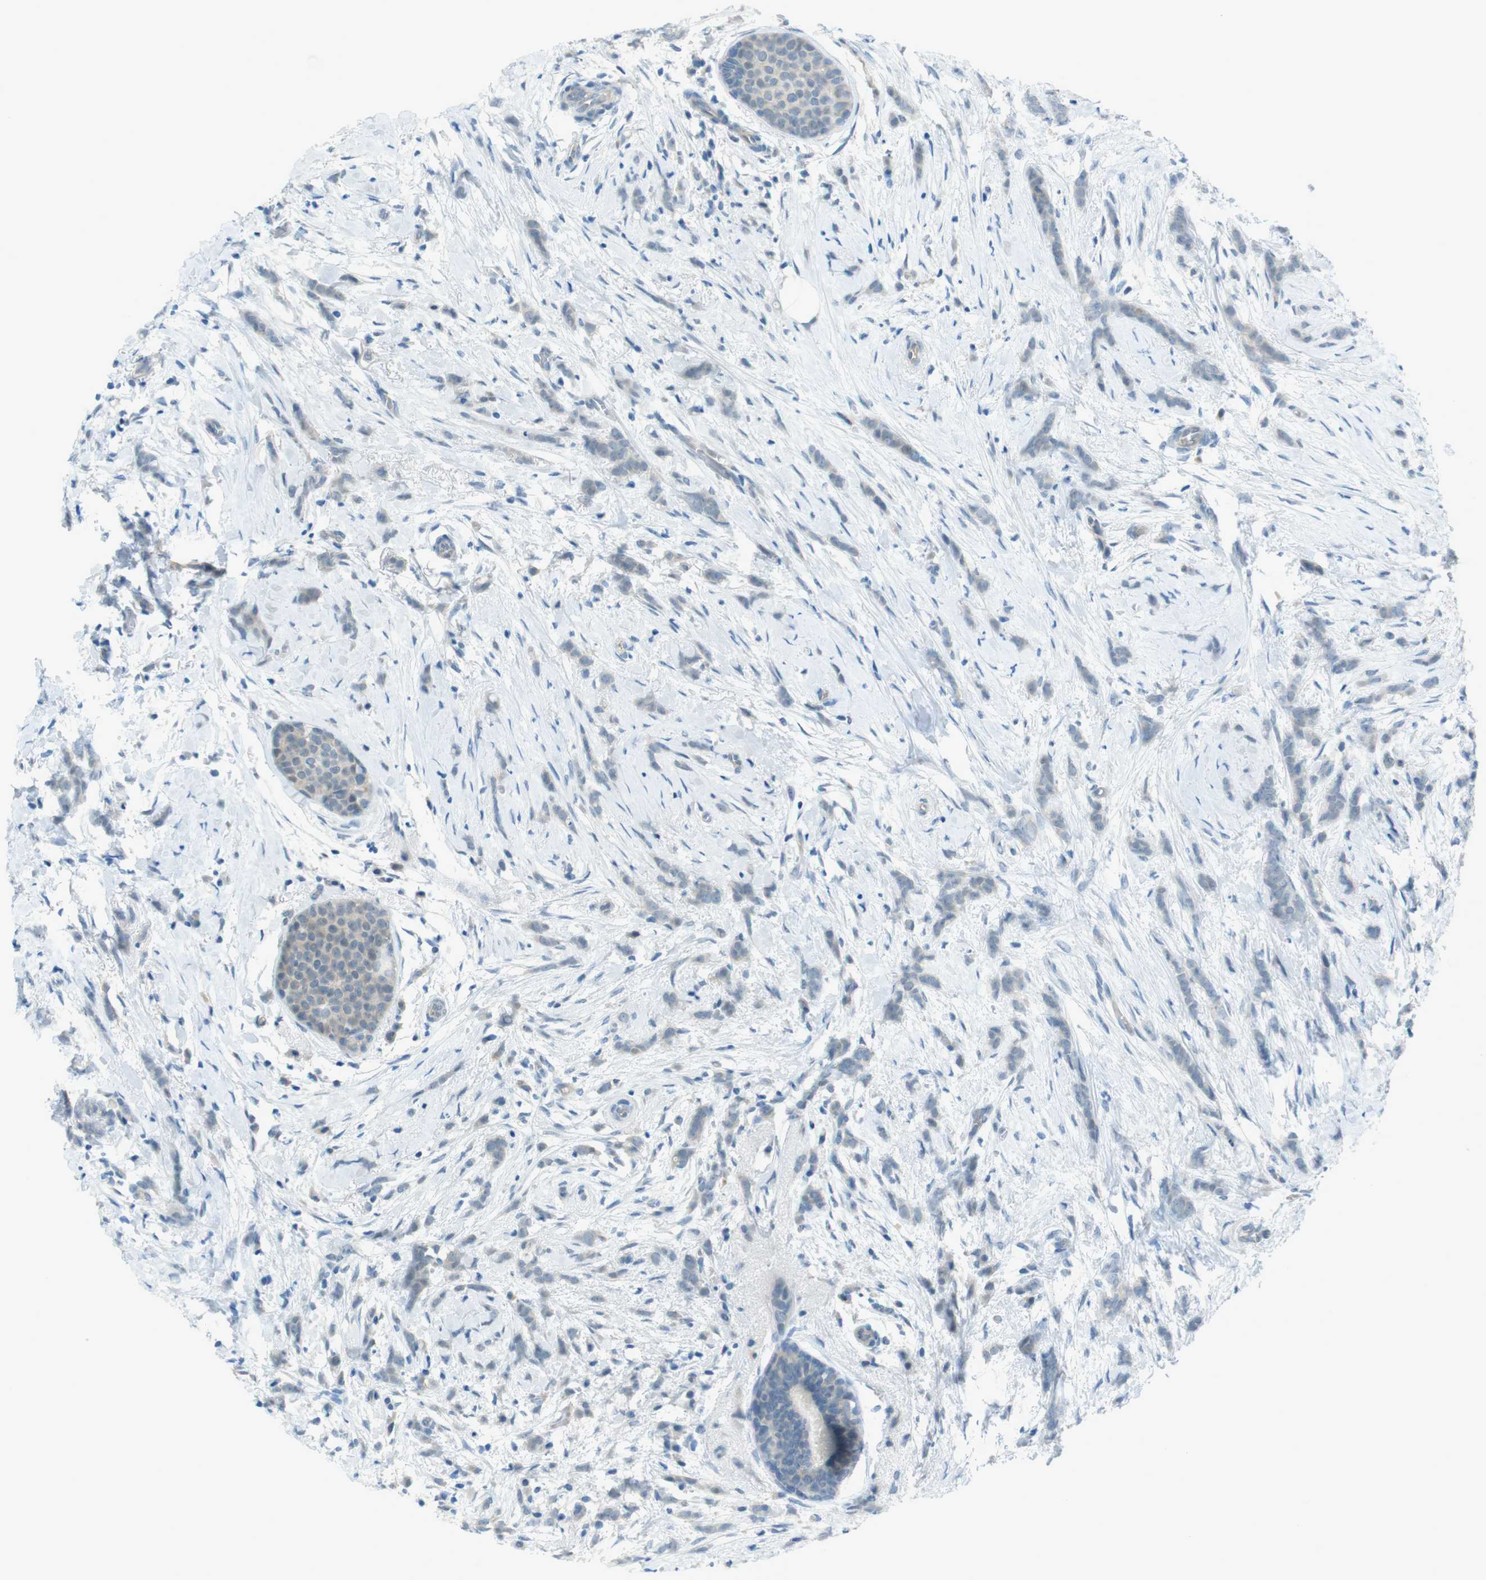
{"staining": {"intensity": "negative", "quantity": "none", "location": "none"}, "tissue": "breast cancer", "cell_type": "Tumor cells", "image_type": "cancer", "snomed": [{"axis": "morphology", "description": "Lobular carcinoma, in situ"}, {"axis": "morphology", "description": "Lobular carcinoma"}, {"axis": "topography", "description": "Breast"}], "caption": "Breast cancer was stained to show a protein in brown. There is no significant positivity in tumor cells.", "gene": "ZDHHC20", "patient": {"sex": "female", "age": 41}}